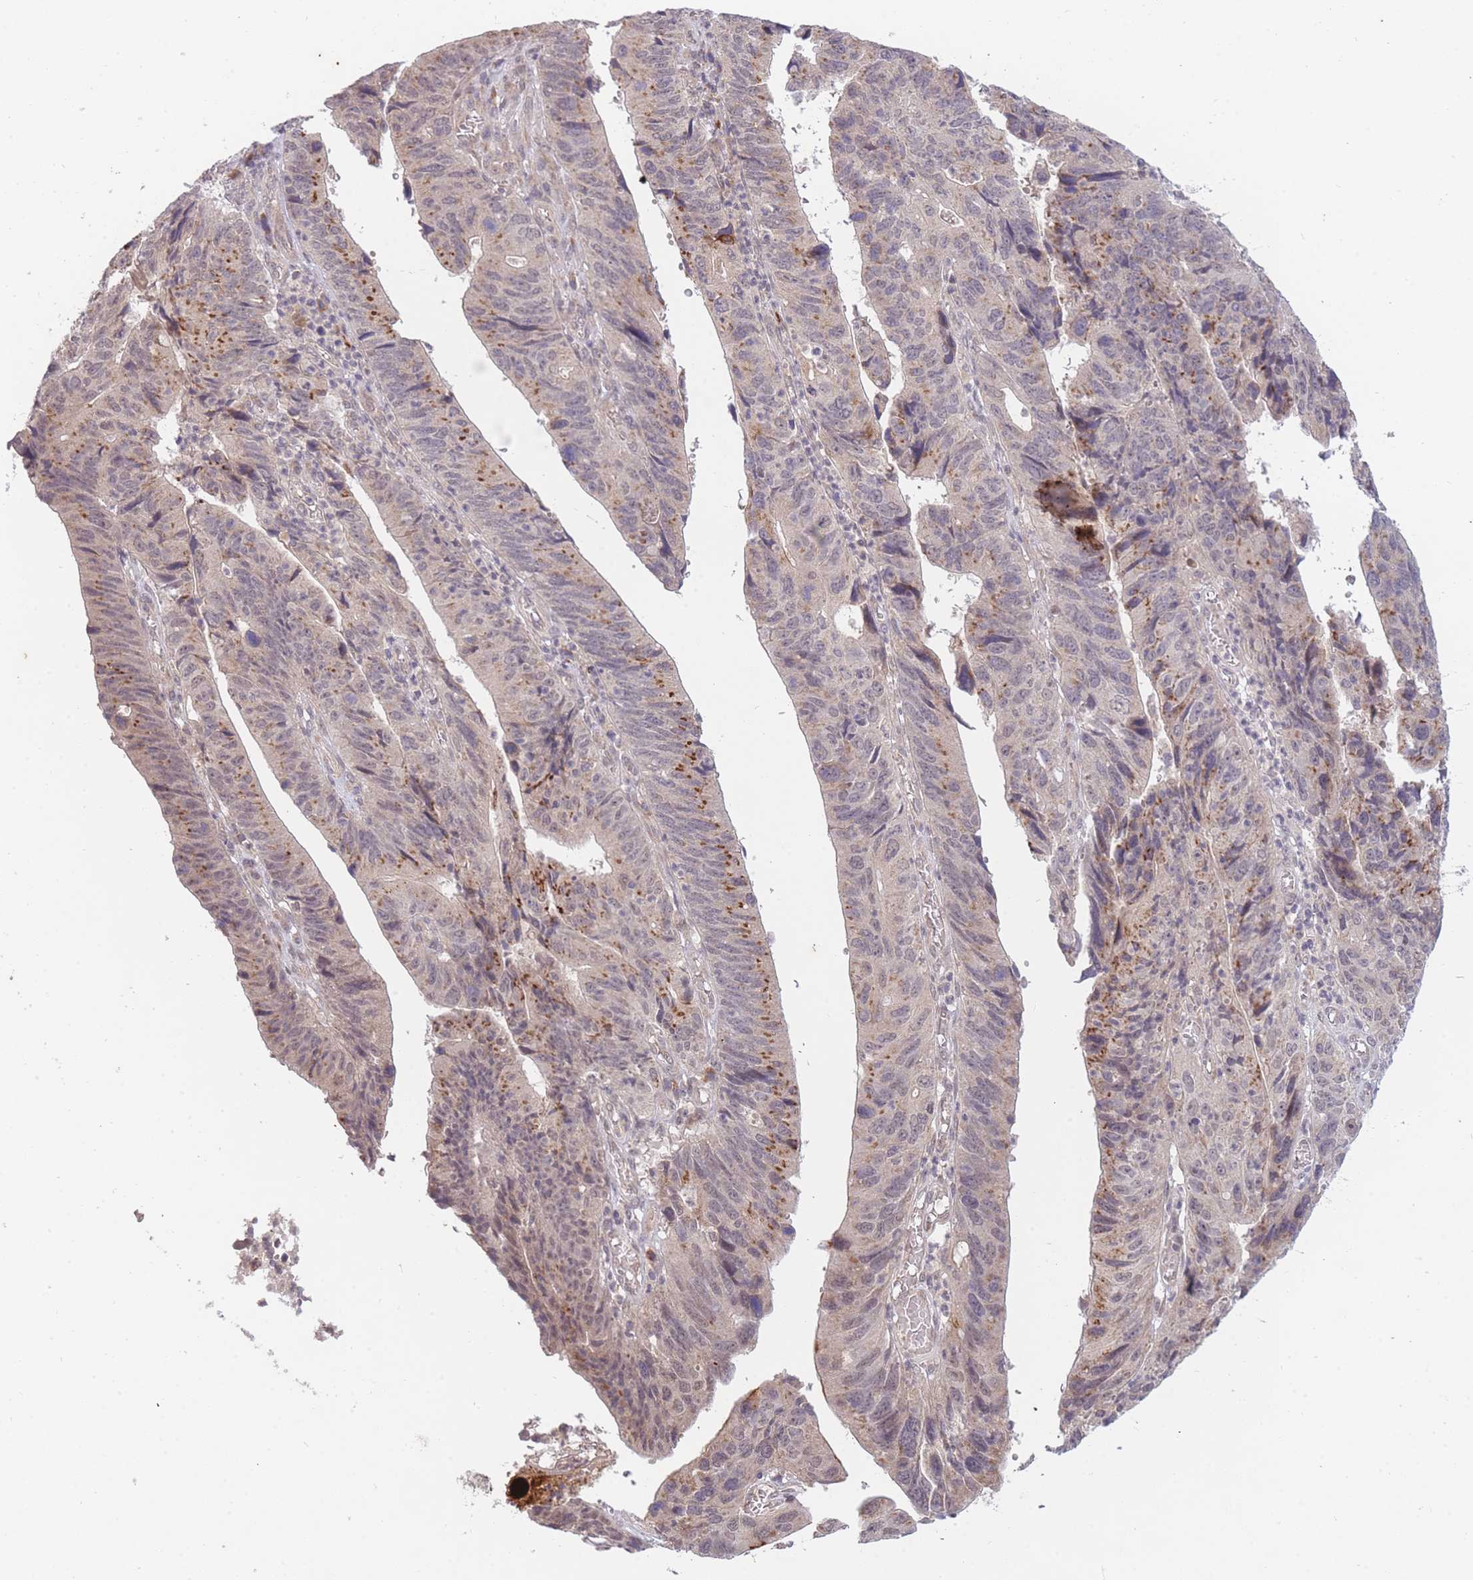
{"staining": {"intensity": "weak", "quantity": ">75%", "location": "cytoplasmic/membranous"}, "tissue": "stomach cancer", "cell_type": "Tumor cells", "image_type": "cancer", "snomed": [{"axis": "morphology", "description": "Adenocarcinoma, NOS"}, {"axis": "topography", "description": "Stomach"}], "caption": "Immunohistochemistry (IHC) image of stomach cancer (adenocarcinoma) stained for a protein (brown), which shows low levels of weak cytoplasmic/membranous expression in approximately >75% of tumor cells.", "gene": "SMC6", "patient": {"sex": "male", "age": 59}}